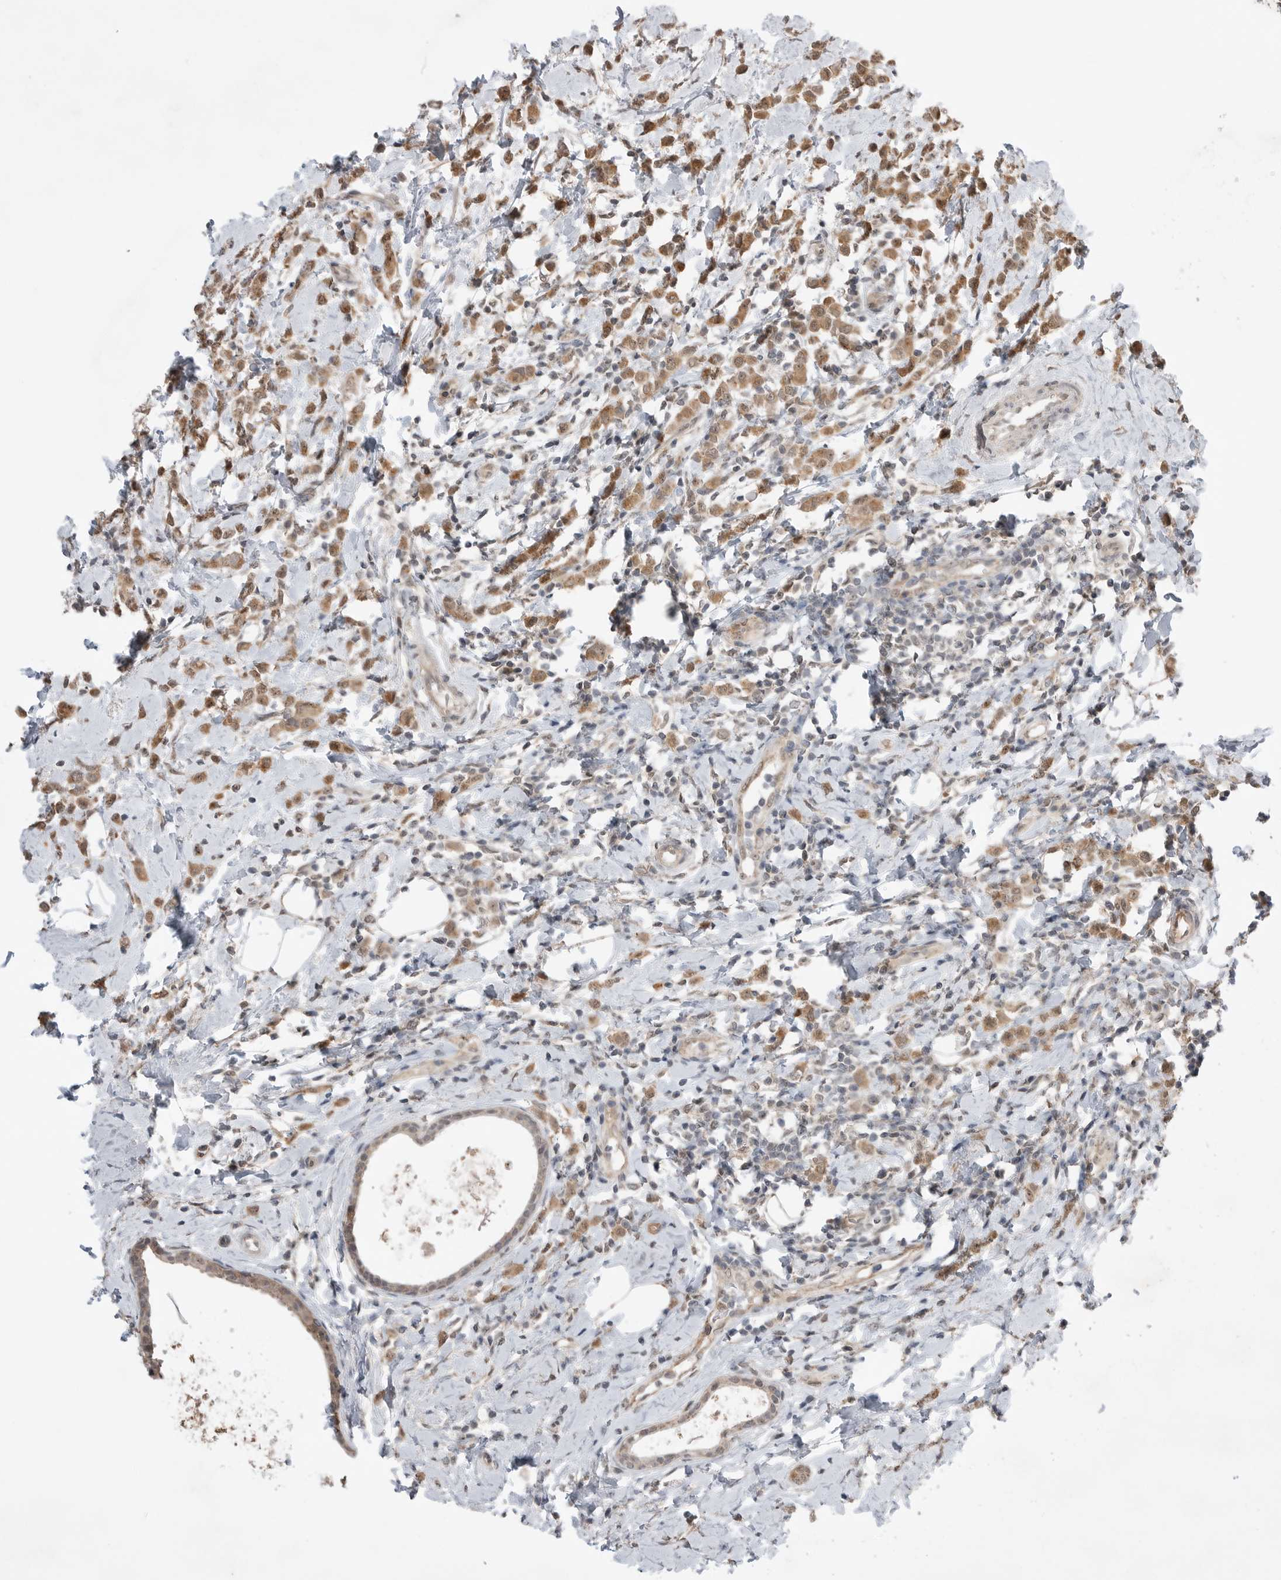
{"staining": {"intensity": "moderate", "quantity": ">75%", "location": "cytoplasmic/membranous,nuclear"}, "tissue": "breast cancer", "cell_type": "Tumor cells", "image_type": "cancer", "snomed": [{"axis": "morphology", "description": "Lobular carcinoma"}, {"axis": "topography", "description": "Breast"}], "caption": "Tumor cells demonstrate medium levels of moderate cytoplasmic/membranous and nuclear expression in about >75% of cells in breast lobular carcinoma. Ihc stains the protein in brown and the nuclei are stained blue.", "gene": "NTAQ1", "patient": {"sex": "female", "age": 47}}